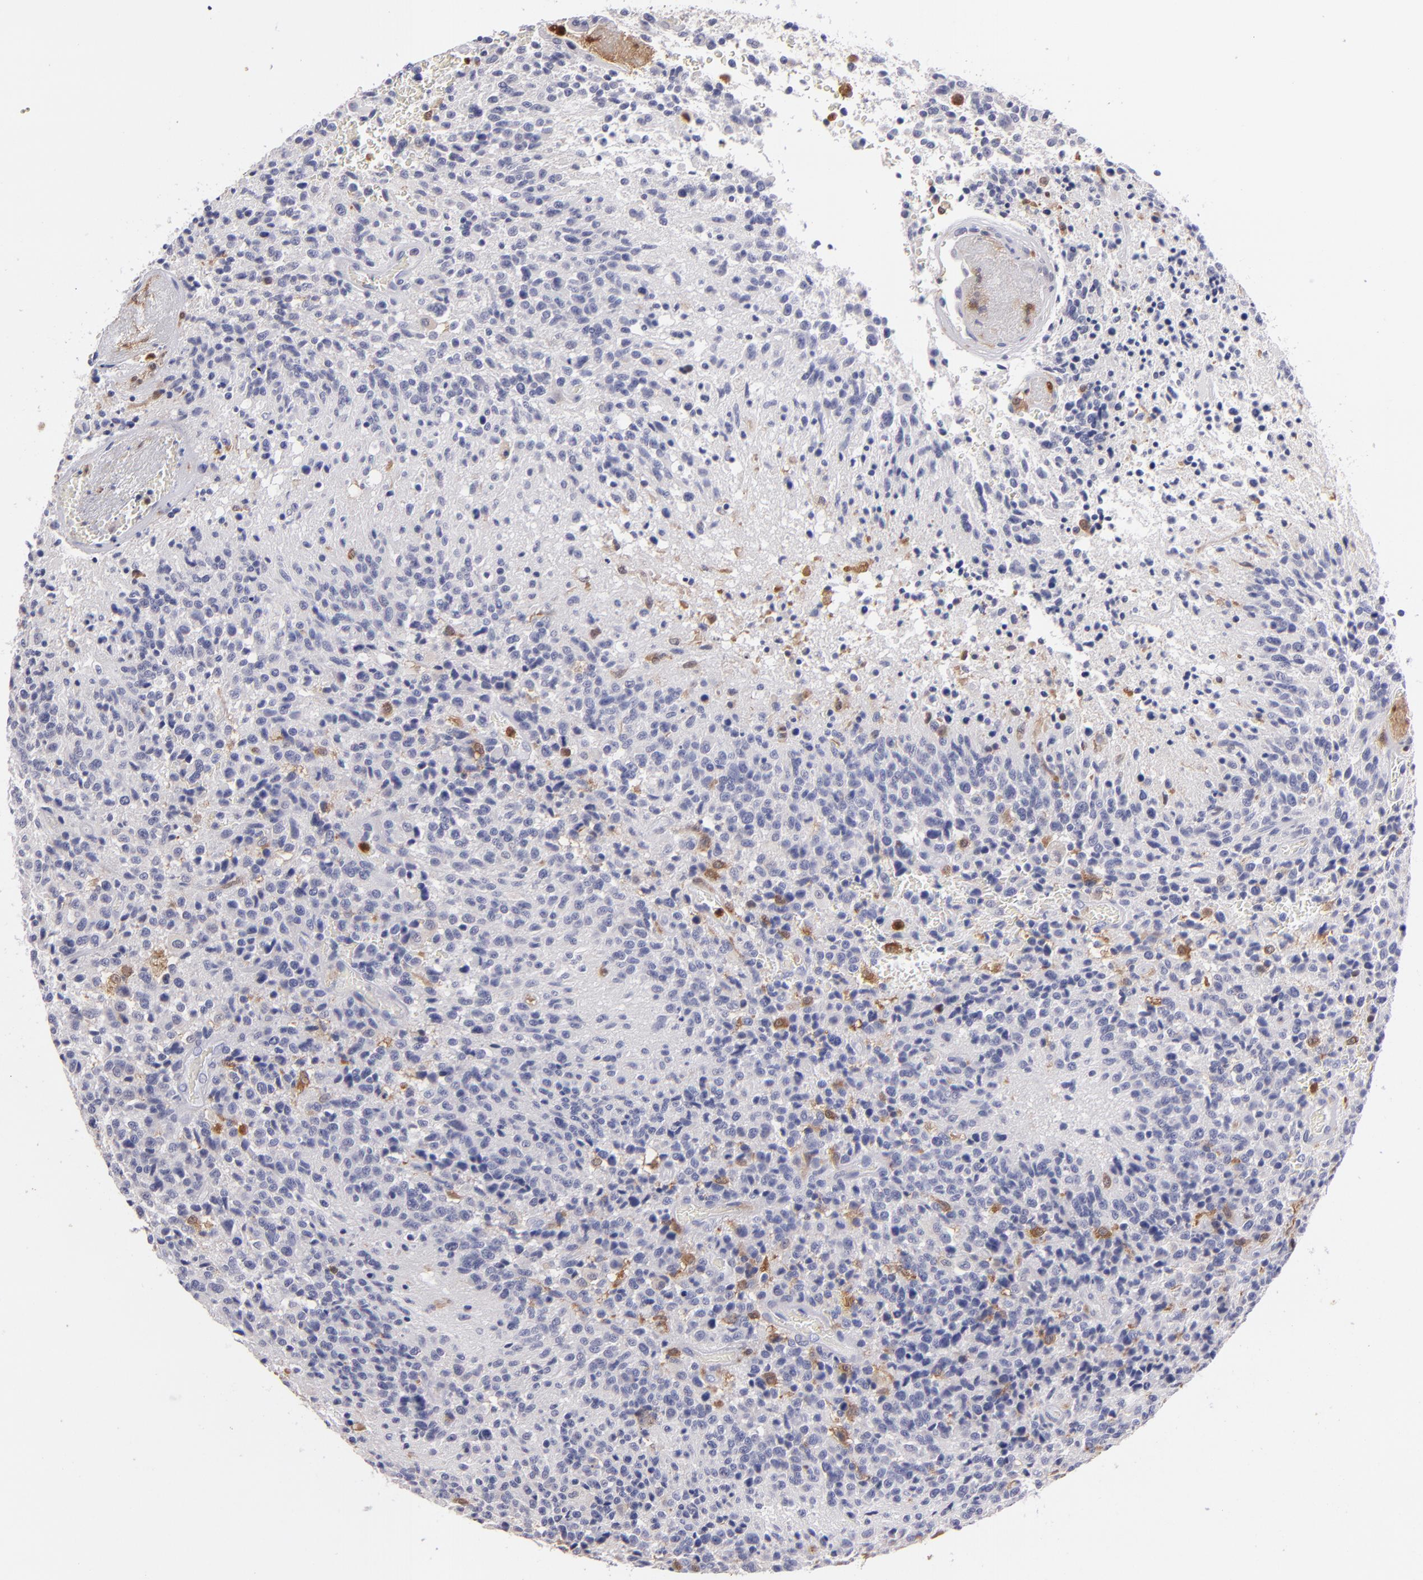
{"staining": {"intensity": "weak", "quantity": "<25%", "location": "cytoplasmic/membranous"}, "tissue": "glioma", "cell_type": "Tumor cells", "image_type": "cancer", "snomed": [{"axis": "morphology", "description": "Glioma, malignant, High grade"}, {"axis": "topography", "description": "Brain"}], "caption": "Protein analysis of malignant glioma (high-grade) shows no significant positivity in tumor cells.", "gene": "PRKCD", "patient": {"sex": "male", "age": 36}}